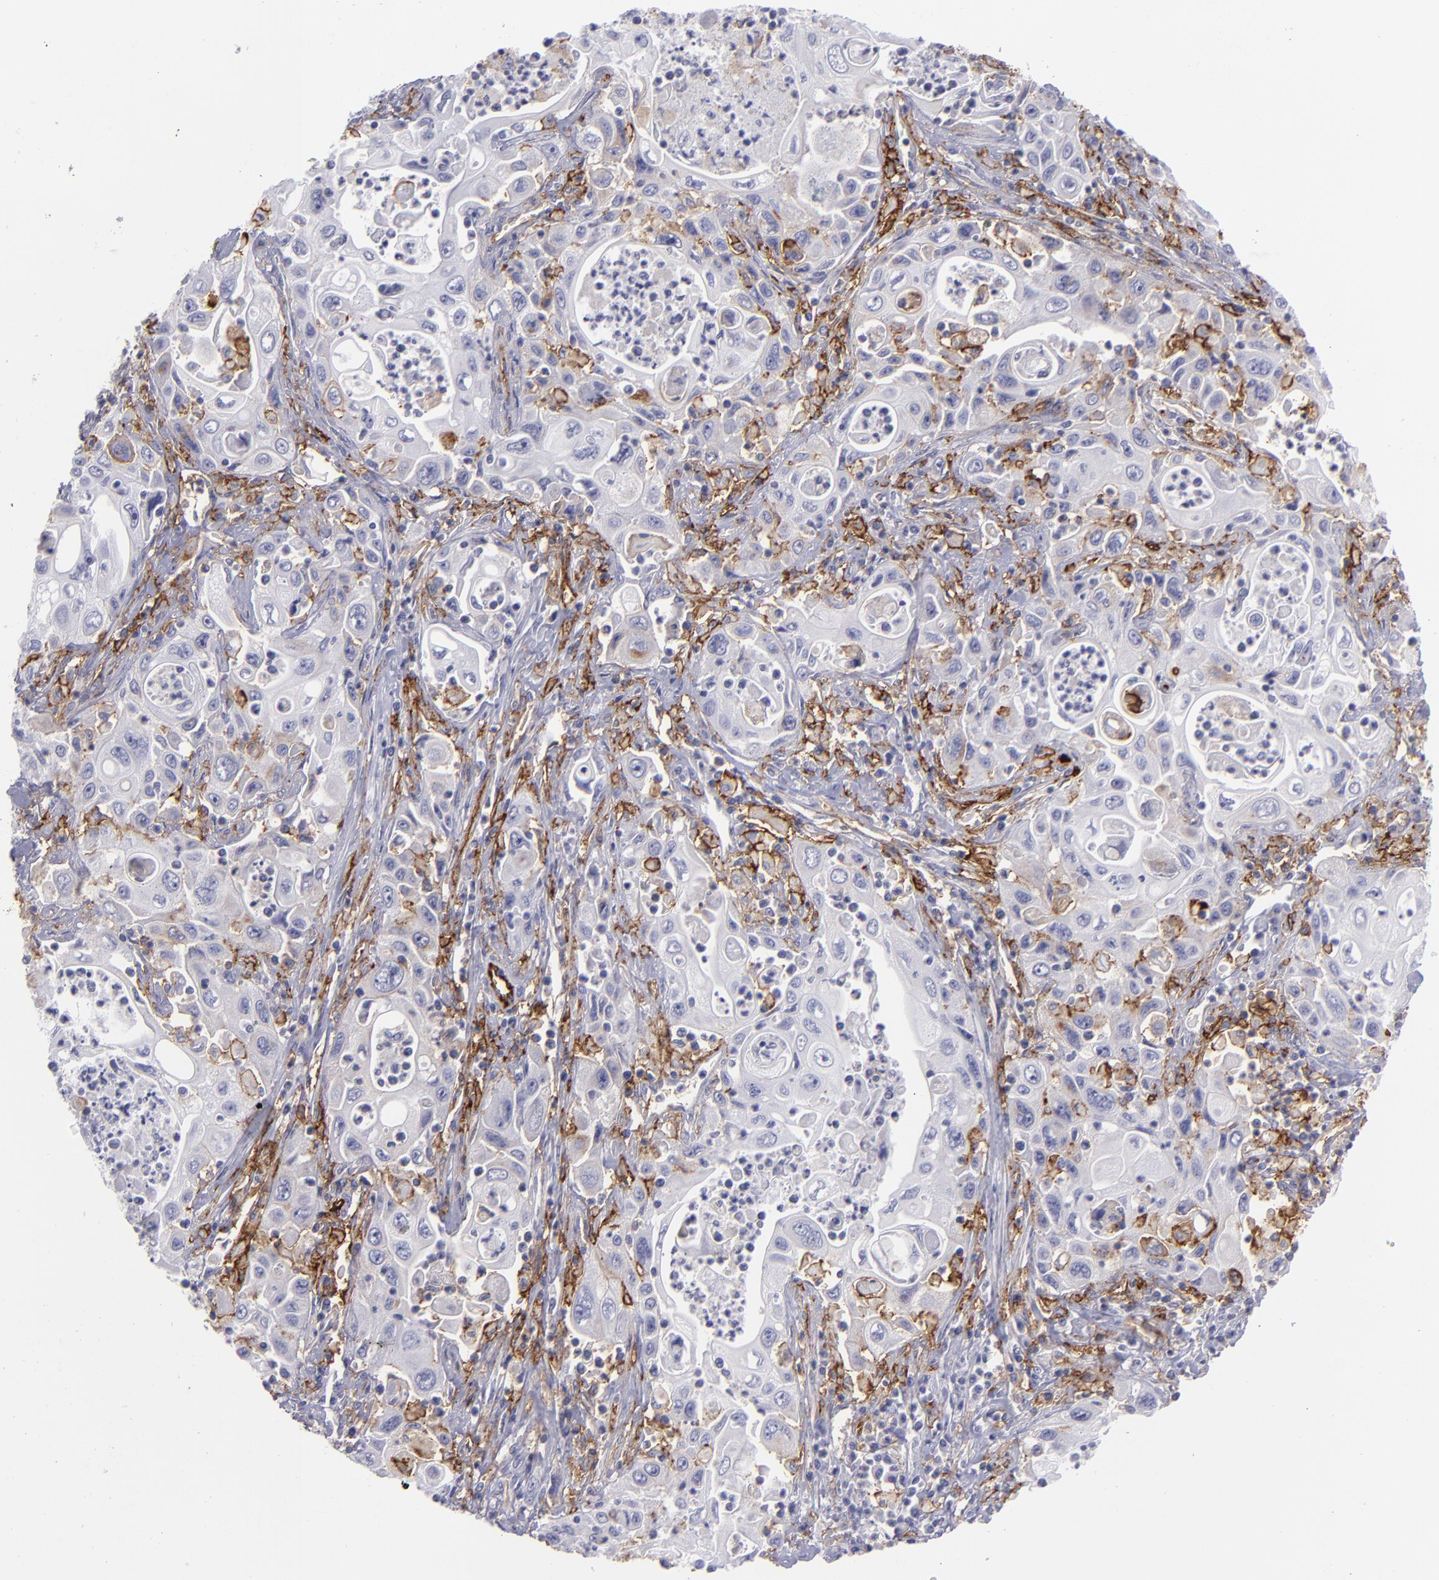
{"staining": {"intensity": "moderate", "quantity": "<25%", "location": "cytoplasmic/membranous"}, "tissue": "pancreatic cancer", "cell_type": "Tumor cells", "image_type": "cancer", "snomed": [{"axis": "morphology", "description": "Adenocarcinoma, NOS"}, {"axis": "topography", "description": "Pancreas"}], "caption": "The image displays immunohistochemical staining of adenocarcinoma (pancreatic). There is moderate cytoplasmic/membranous positivity is seen in approximately <25% of tumor cells. The staining is performed using DAB brown chromogen to label protein expression. The nuclei are counter-stained blue using hematoxylin.", "gene": "ACE", "patient": {"sex": "male", "age": 70}}